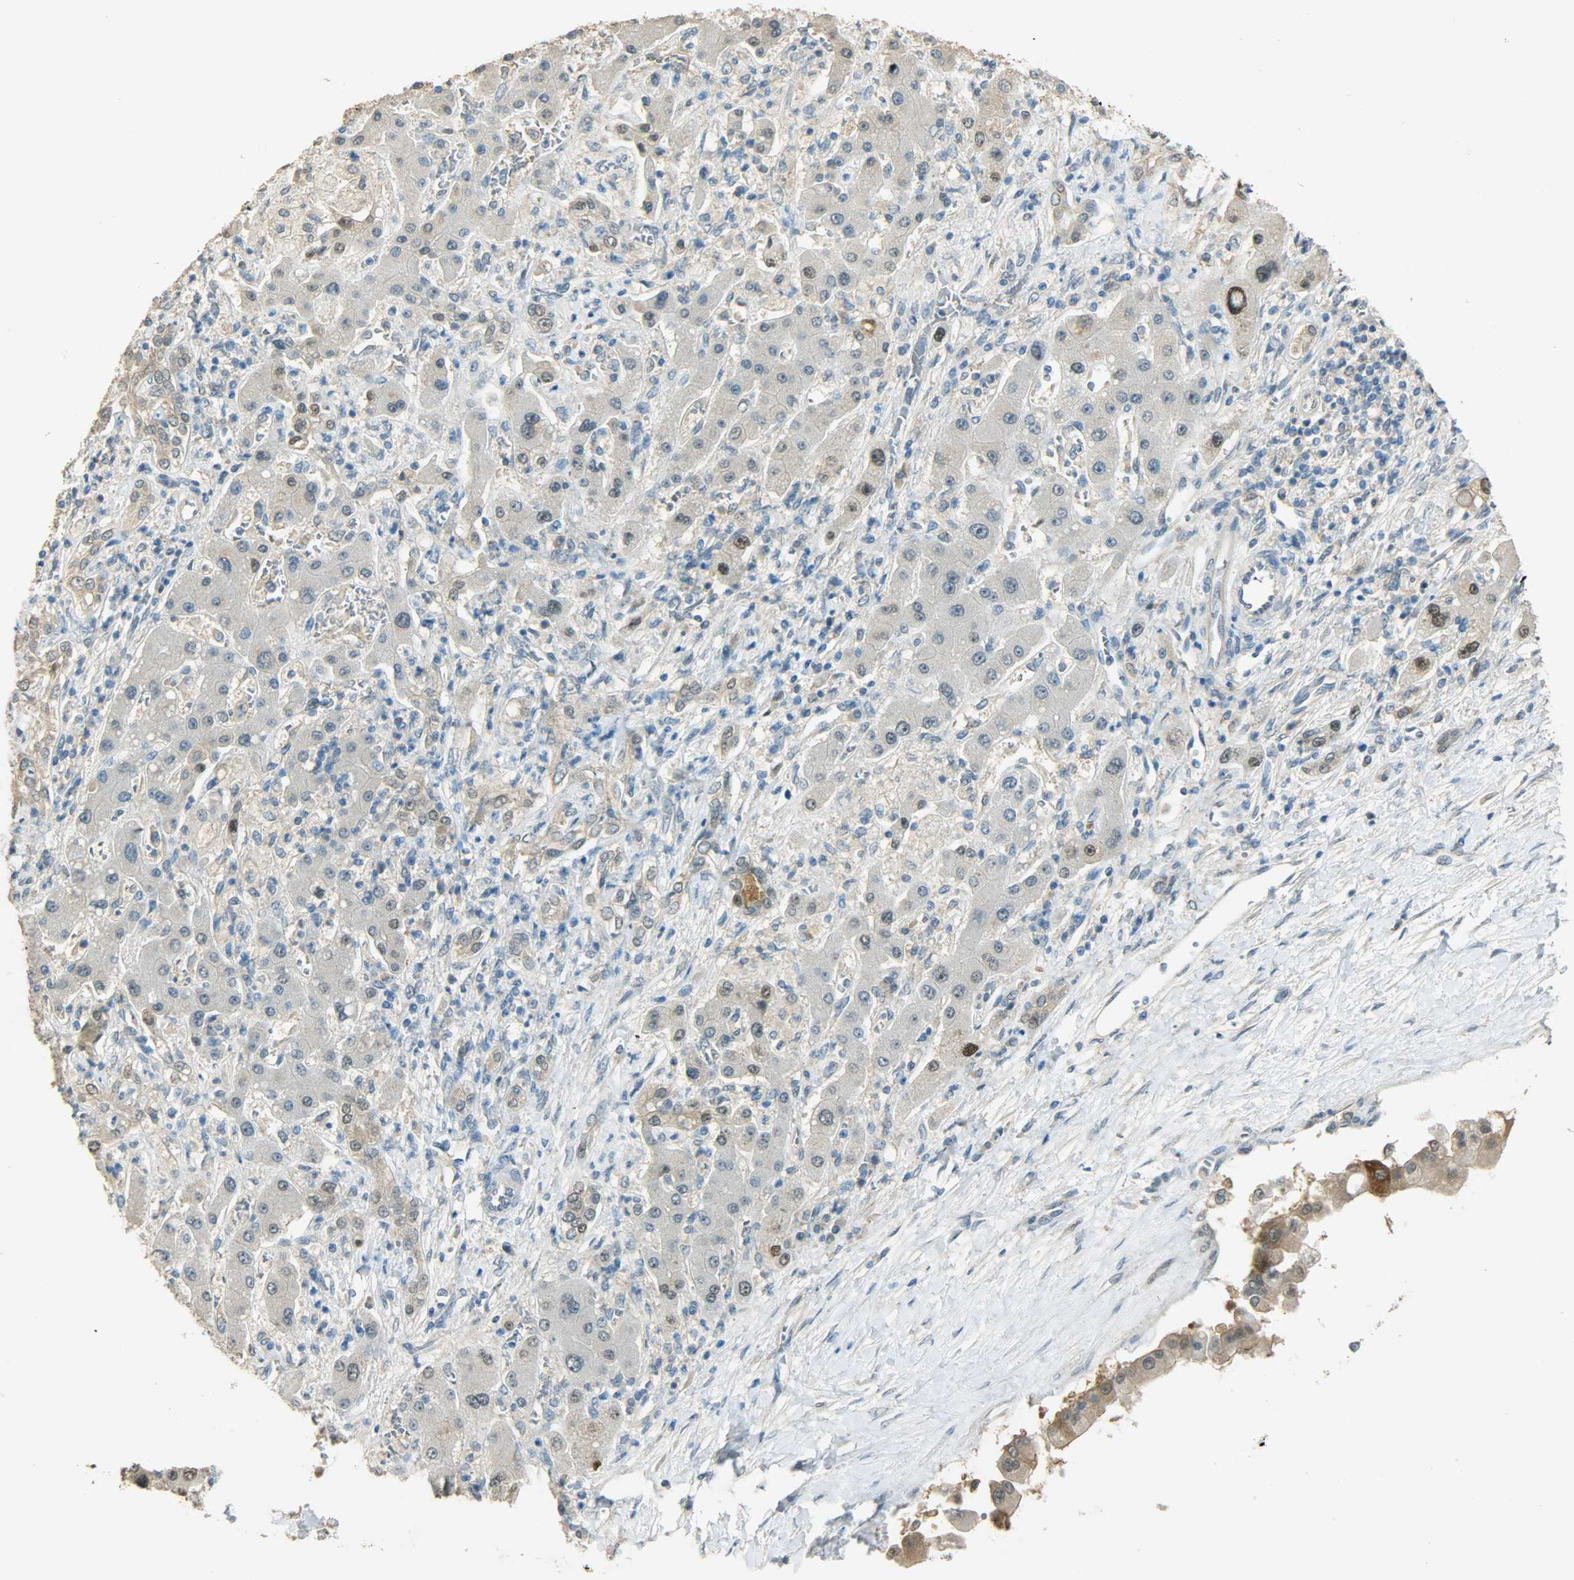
{"staining": {"intensity": "moderate", "quantity": "<25%", "location": "nuclear"}, "tissue": "liver cancer", "cell_type": "Tumor cells", "image_type": "cancer", "snomed": [{"axis": "morphology", "description": "Cholangiocarcinoma"}, {"axis": "topography", "description": "Liver"}], "caption": "The histopathology image exhibits immunohistochemical staining of liver cholangiocarcinoma. There is moderate nuclear staining is identified in about <25% of tumor cells.", "gene": "PRMT5", "patient": {"sex": "male", "age": 50}}